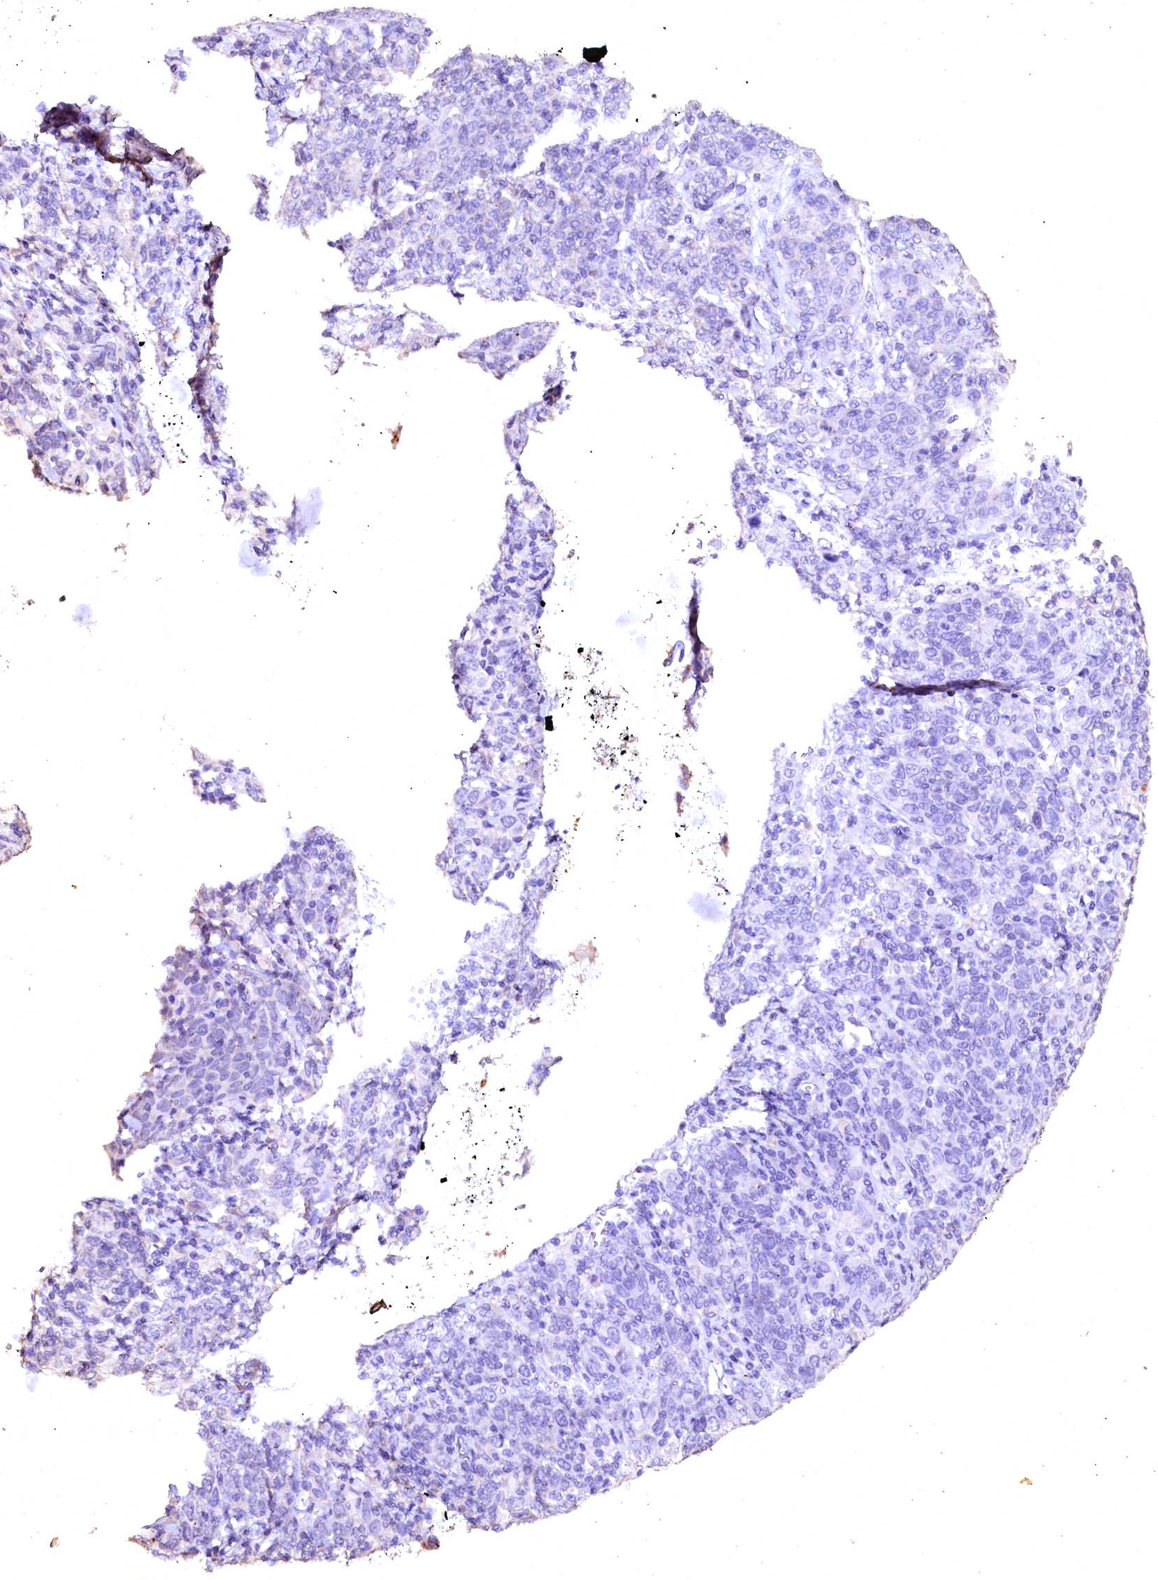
{"staining": {"intensity": "negative", "quantity": "none", "location": "none"}, "tissue": "cervical cancer", "cell_type": "Tumor cells", "image_type": "cancer", "snomed": [{"axis": "morphology", "description": "Squamous cell carcinoma, NOS"}, {"axis": "topography", "description": "Cervix"}], "caption": "DAB (3,3'-diaminobenzidine) immunohistochemical staining of human squamous cell carcinoma (cervical) displays no significant staining in tumor cells.", "gene": "VPS36", "patient": {"sex": "female", "age": 67}}